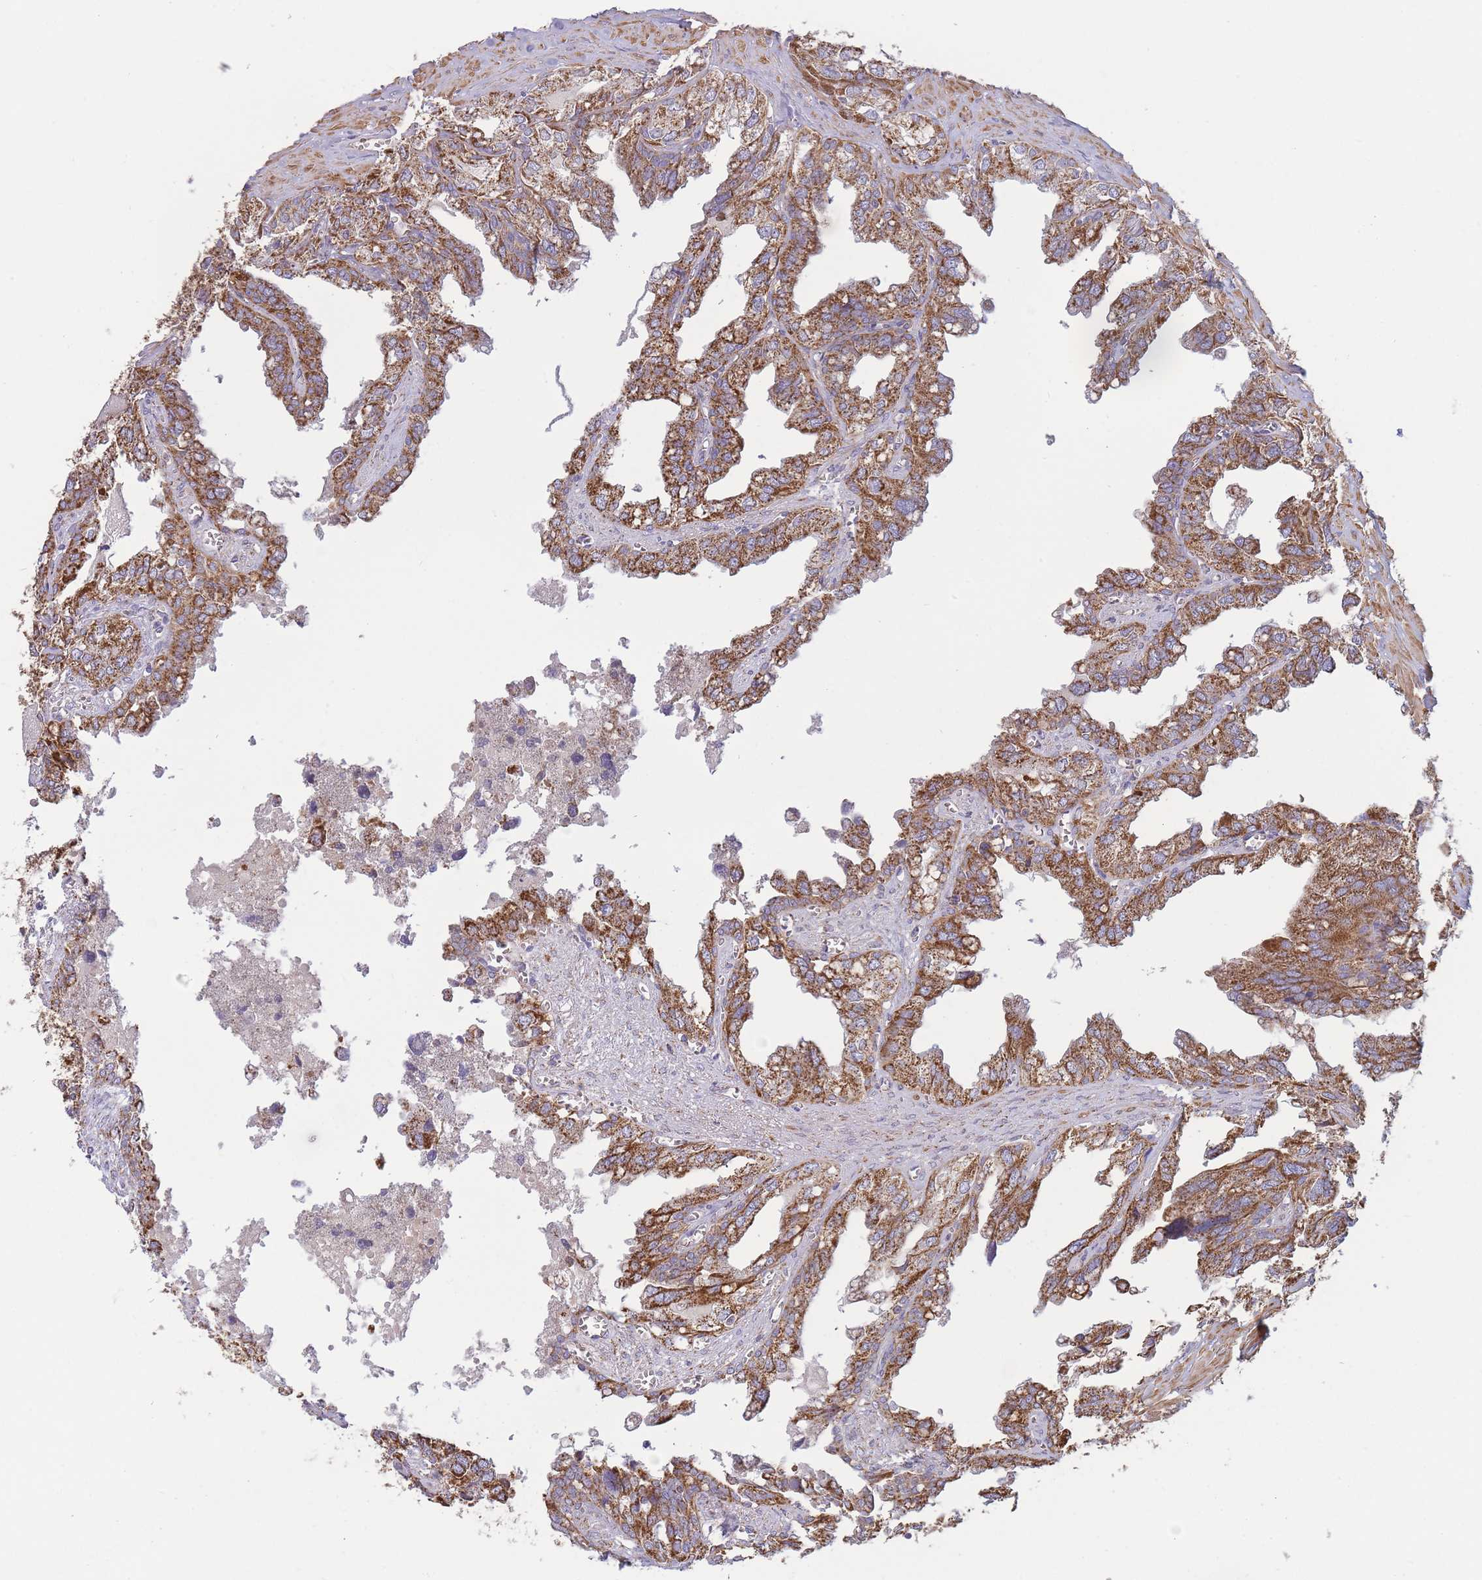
{"staining": {"intensity": "moderate", "quantity": ">75%", "location": "cytoplasmic/membranous"}, "tissue": "seminal vesicle", "cell_type": "Glandular cells", "image_type": "normal", "snomed": [{"axis": "morphology", "description": "Normal tissue, NOS"}, {"axis": "topography", "description": "Seminal veicle"}], "caption": "The micrograph displays a brown stain indicating the presence of a protein in the cytoplasmic/membranous of glandular cells in seminal vesicle. (DAB (3,3'-diaminobenzidine) IHC, brown staining for protein, blue staining for nuclei).", "gene": "KIF16B", "patient": {"sex": "male", "age": 67}}